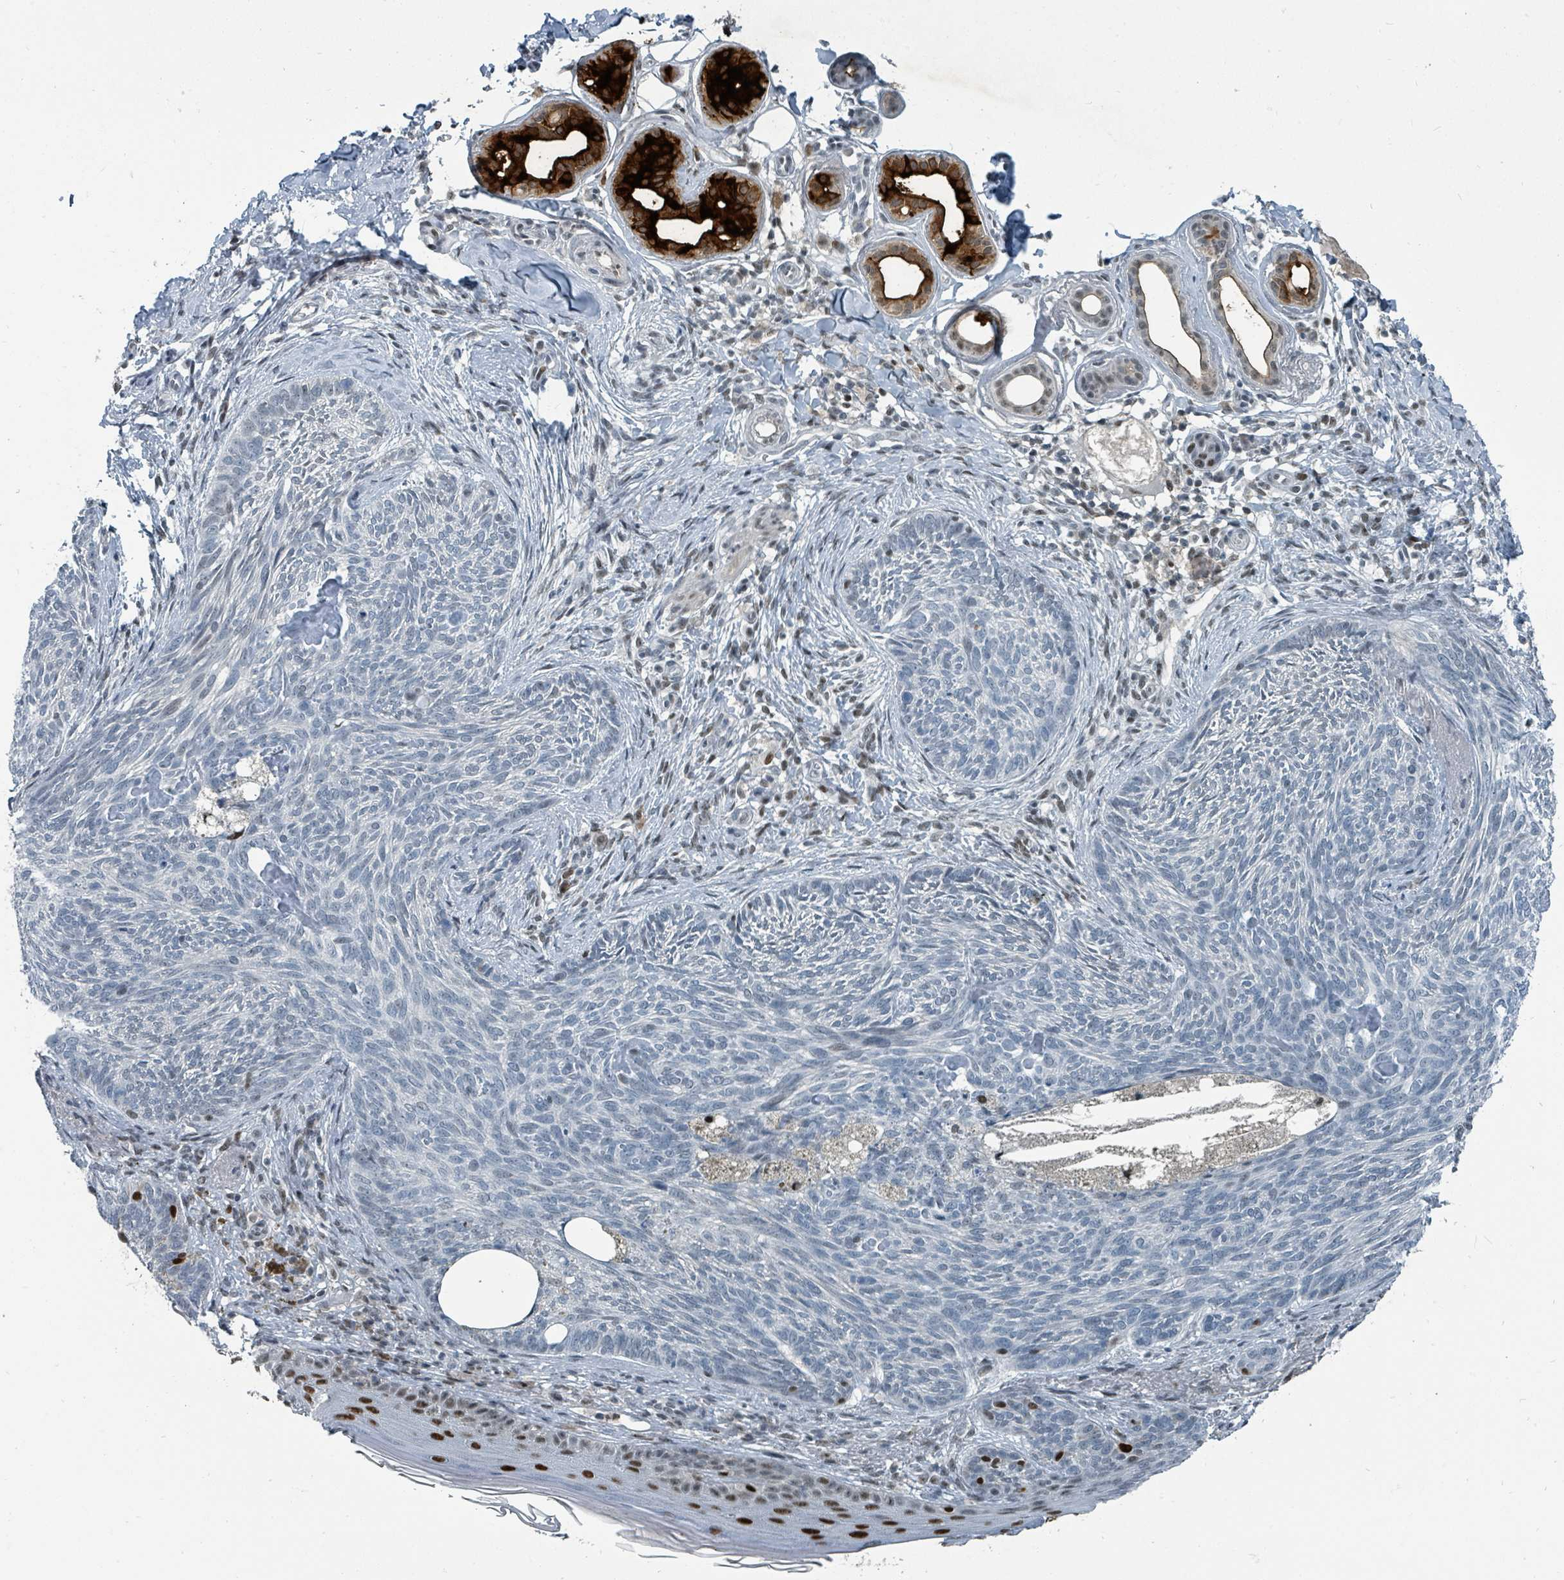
{"staining": {"intensity": "negative", "quantity": "none", "location": "none"}, "tissue": "skin cancer", "cell_type": "Tumor cells", "image_type": "cancer", "snomed": [{"axis": "morphology", "description": "Basal cell carcinoma"}, {"axis": "topography", "description": "Skin"}], "caption": "Tumor cells show no significant staining in skin cancer. The staining was performed using DAB (3,3'-diaminobenzidine) to visualize the protein expression in brown, while the nuclei were stained in blue with hematoxylin (Magnification: 20x).", "gene": "UCK1", "patient": {"sex": "male", "age": 73}}